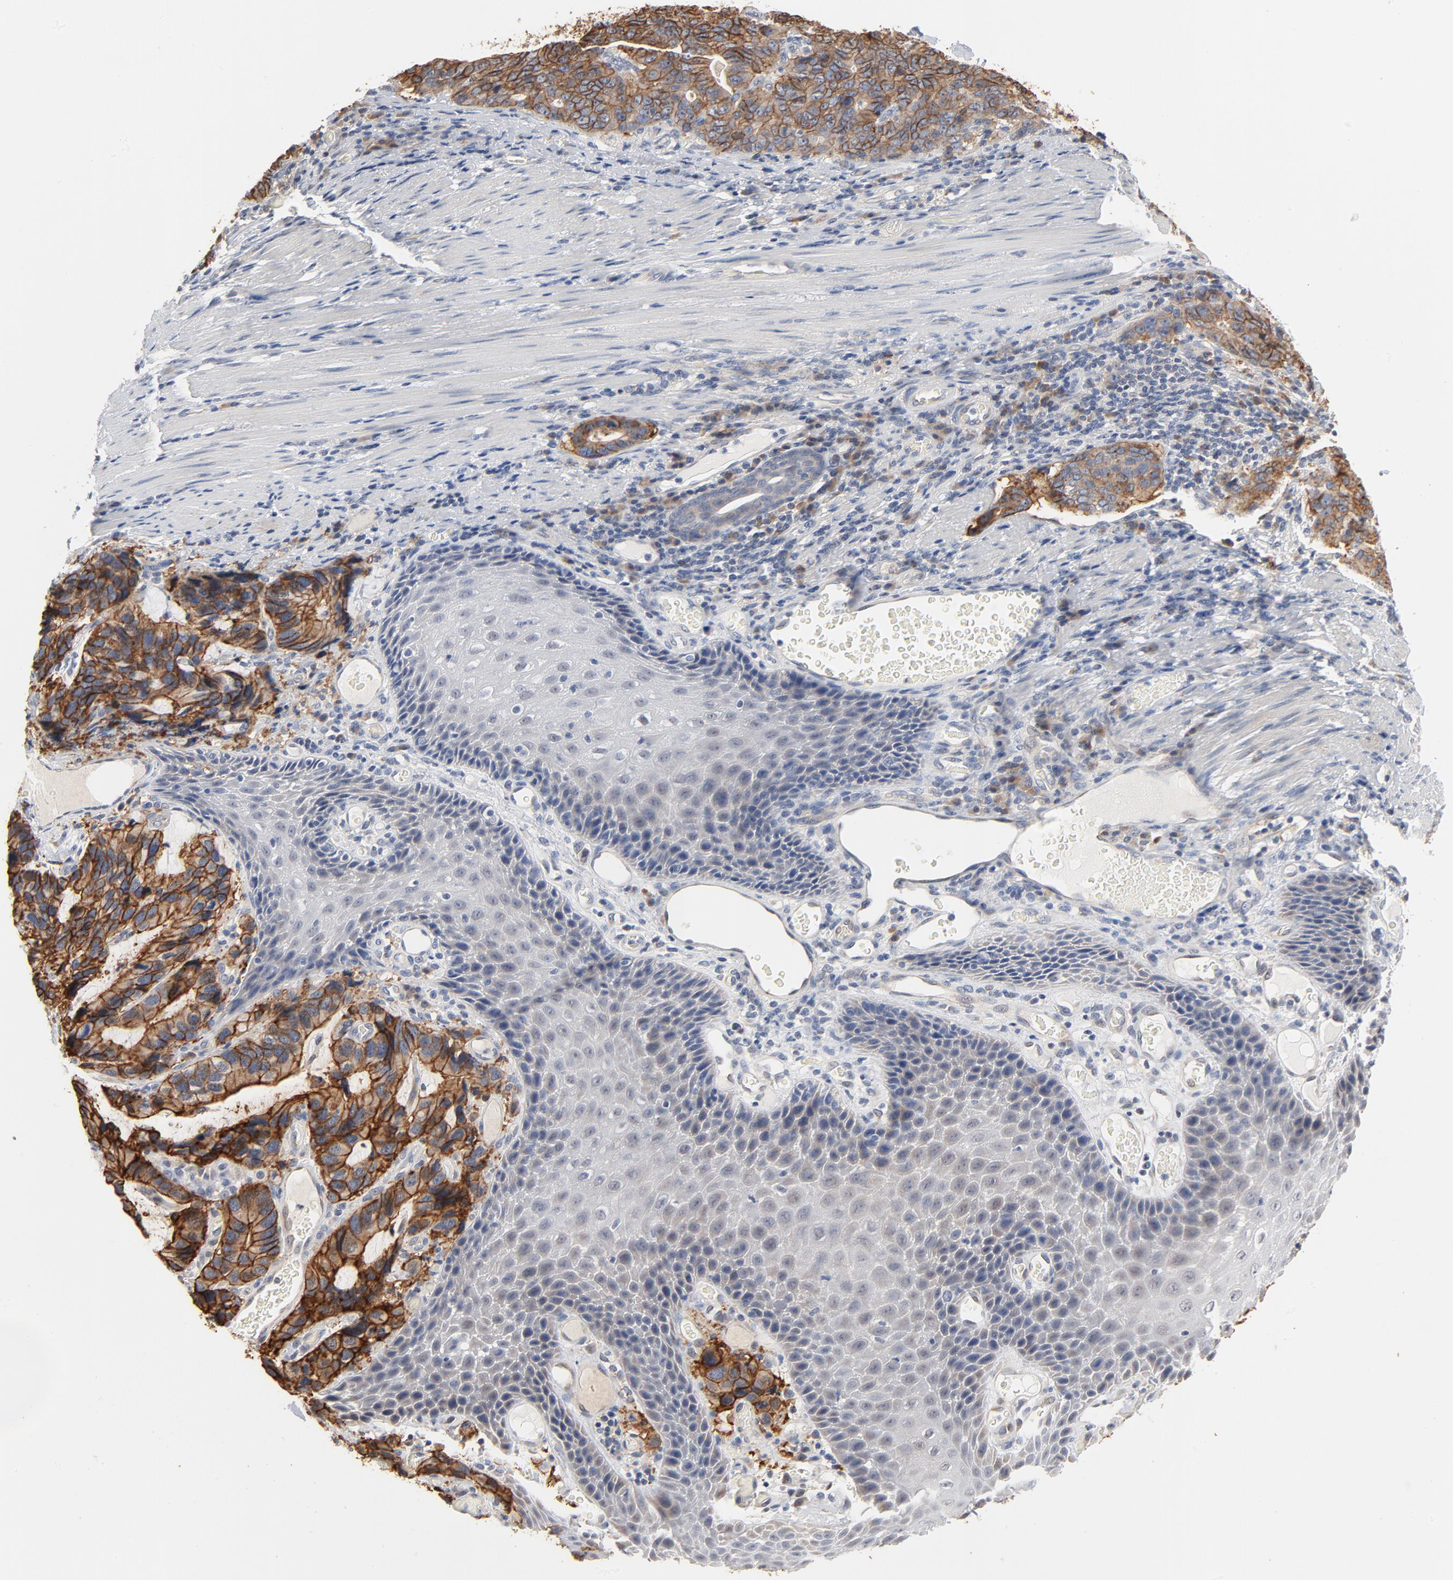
{"staining": {"intensity": "strong", "quantity": ">75%", "location": "cytoplasmic/membranous"}, "tissue": "stomach cancer", "cell_type": "Tumor cells", "image_type": "cancer", "snomed": [{"axis": "morphology", "description": "Adenocarcinoma, NOS"}, {"axis": "topography", "description": "Esophagus"}, {"axis": "topography", "description": "Stomach"}], "caption": "Stomach cancer (adenocarcinoma) stained with a protein marker exhibits strong staining in tumor cells.", "gene": "EPCAM", "patient": {"sex": "male", "age": 74}}